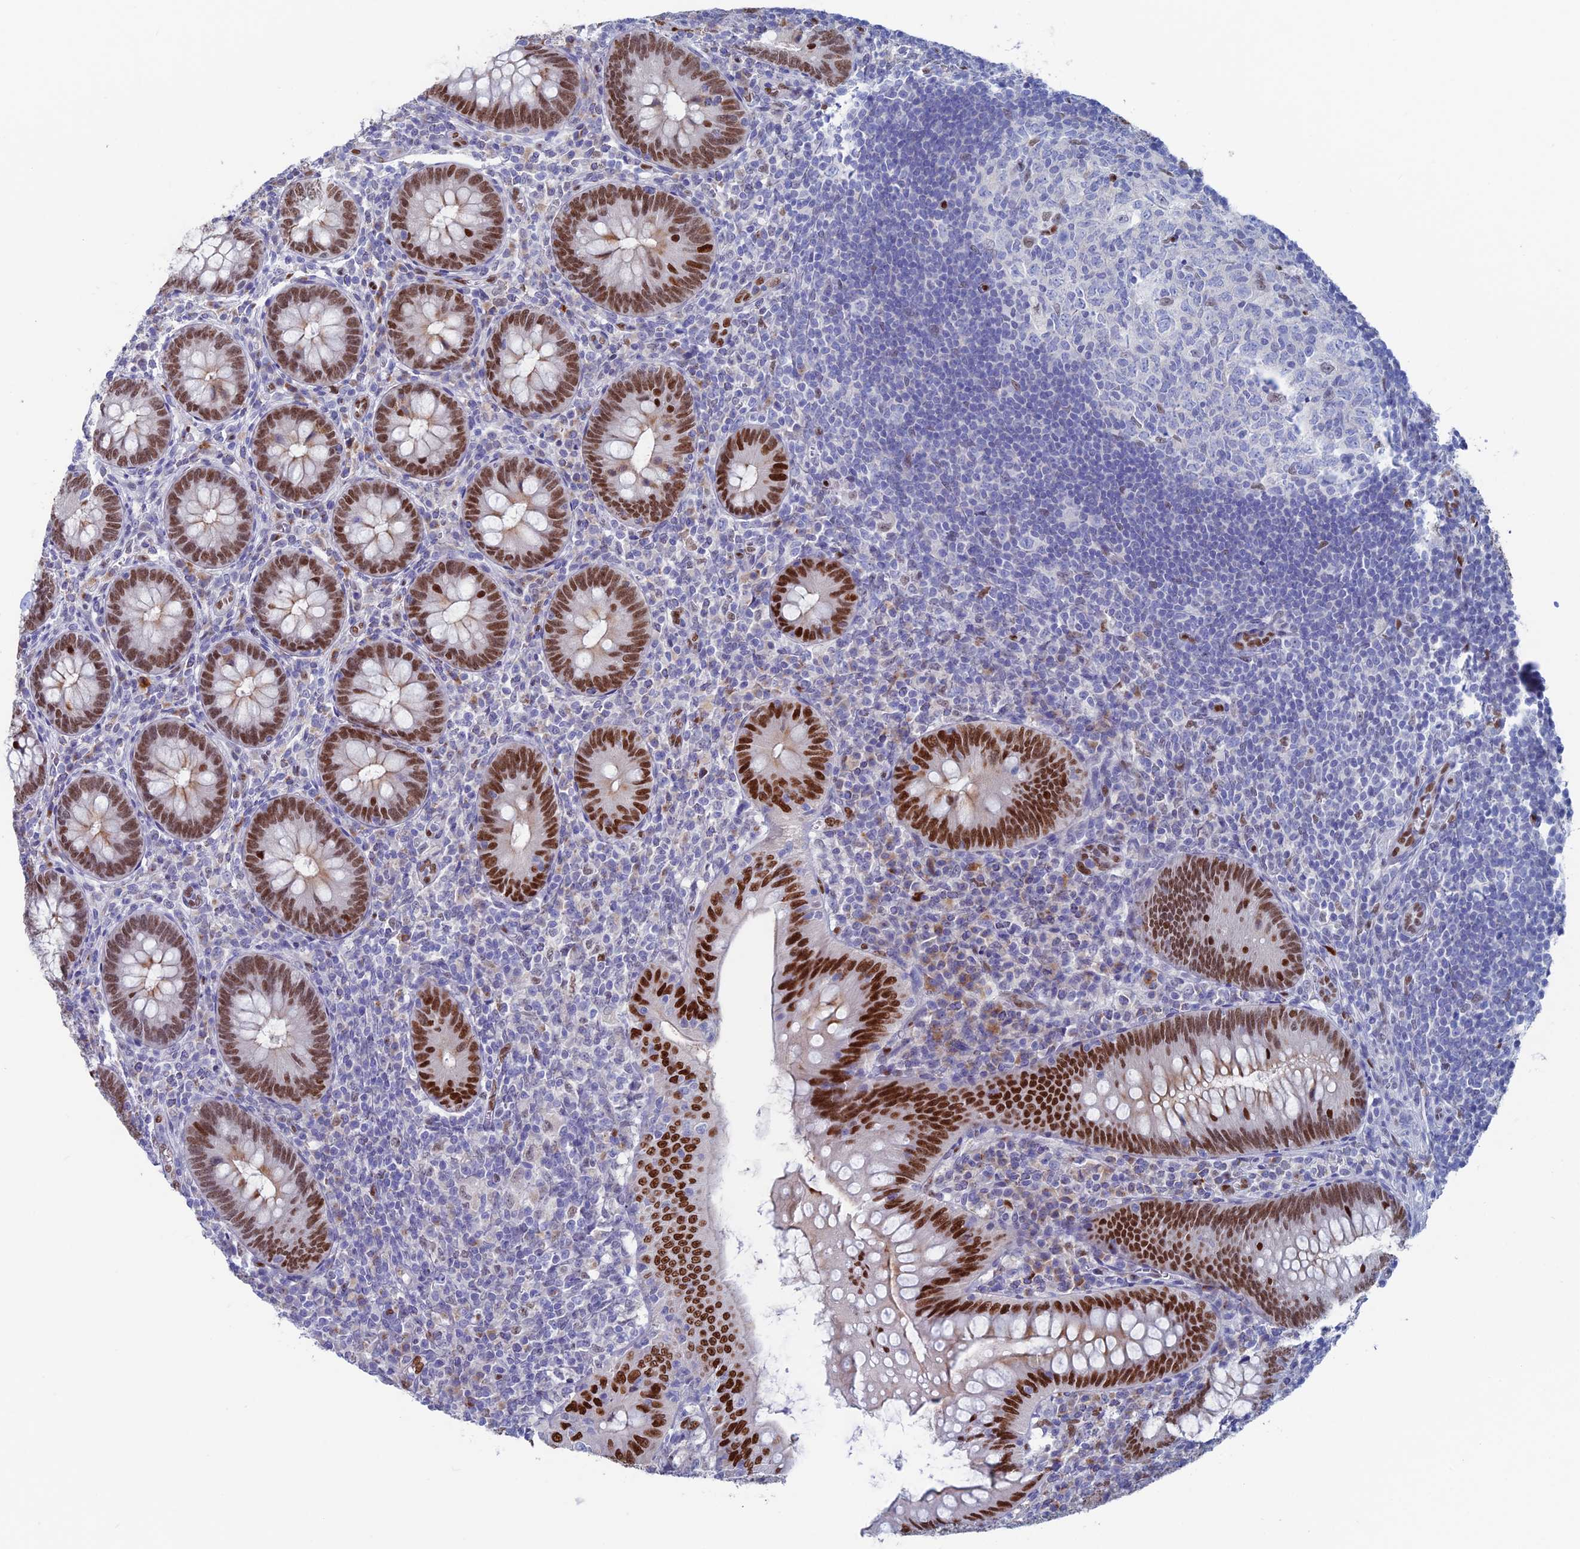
{"staining": {"intensity": "strong", "quantity": ">75%", "location": "nuclear"}, "tissue": "appendix", "cell_type": "Glandular cells", "image_type": "normal", "snomed": [{"axis": "morphology", "description": "Normal tissue, NOS"}, {"axis": "topography", "description": "Appendix"}], "caption": "Human appendix stained for a protein (brown) displays strong nuclear positive positivity in approximately >75% of glandular cells.", "gene": "NOL4L", "patient": {"sex": "male", "age": 14}}